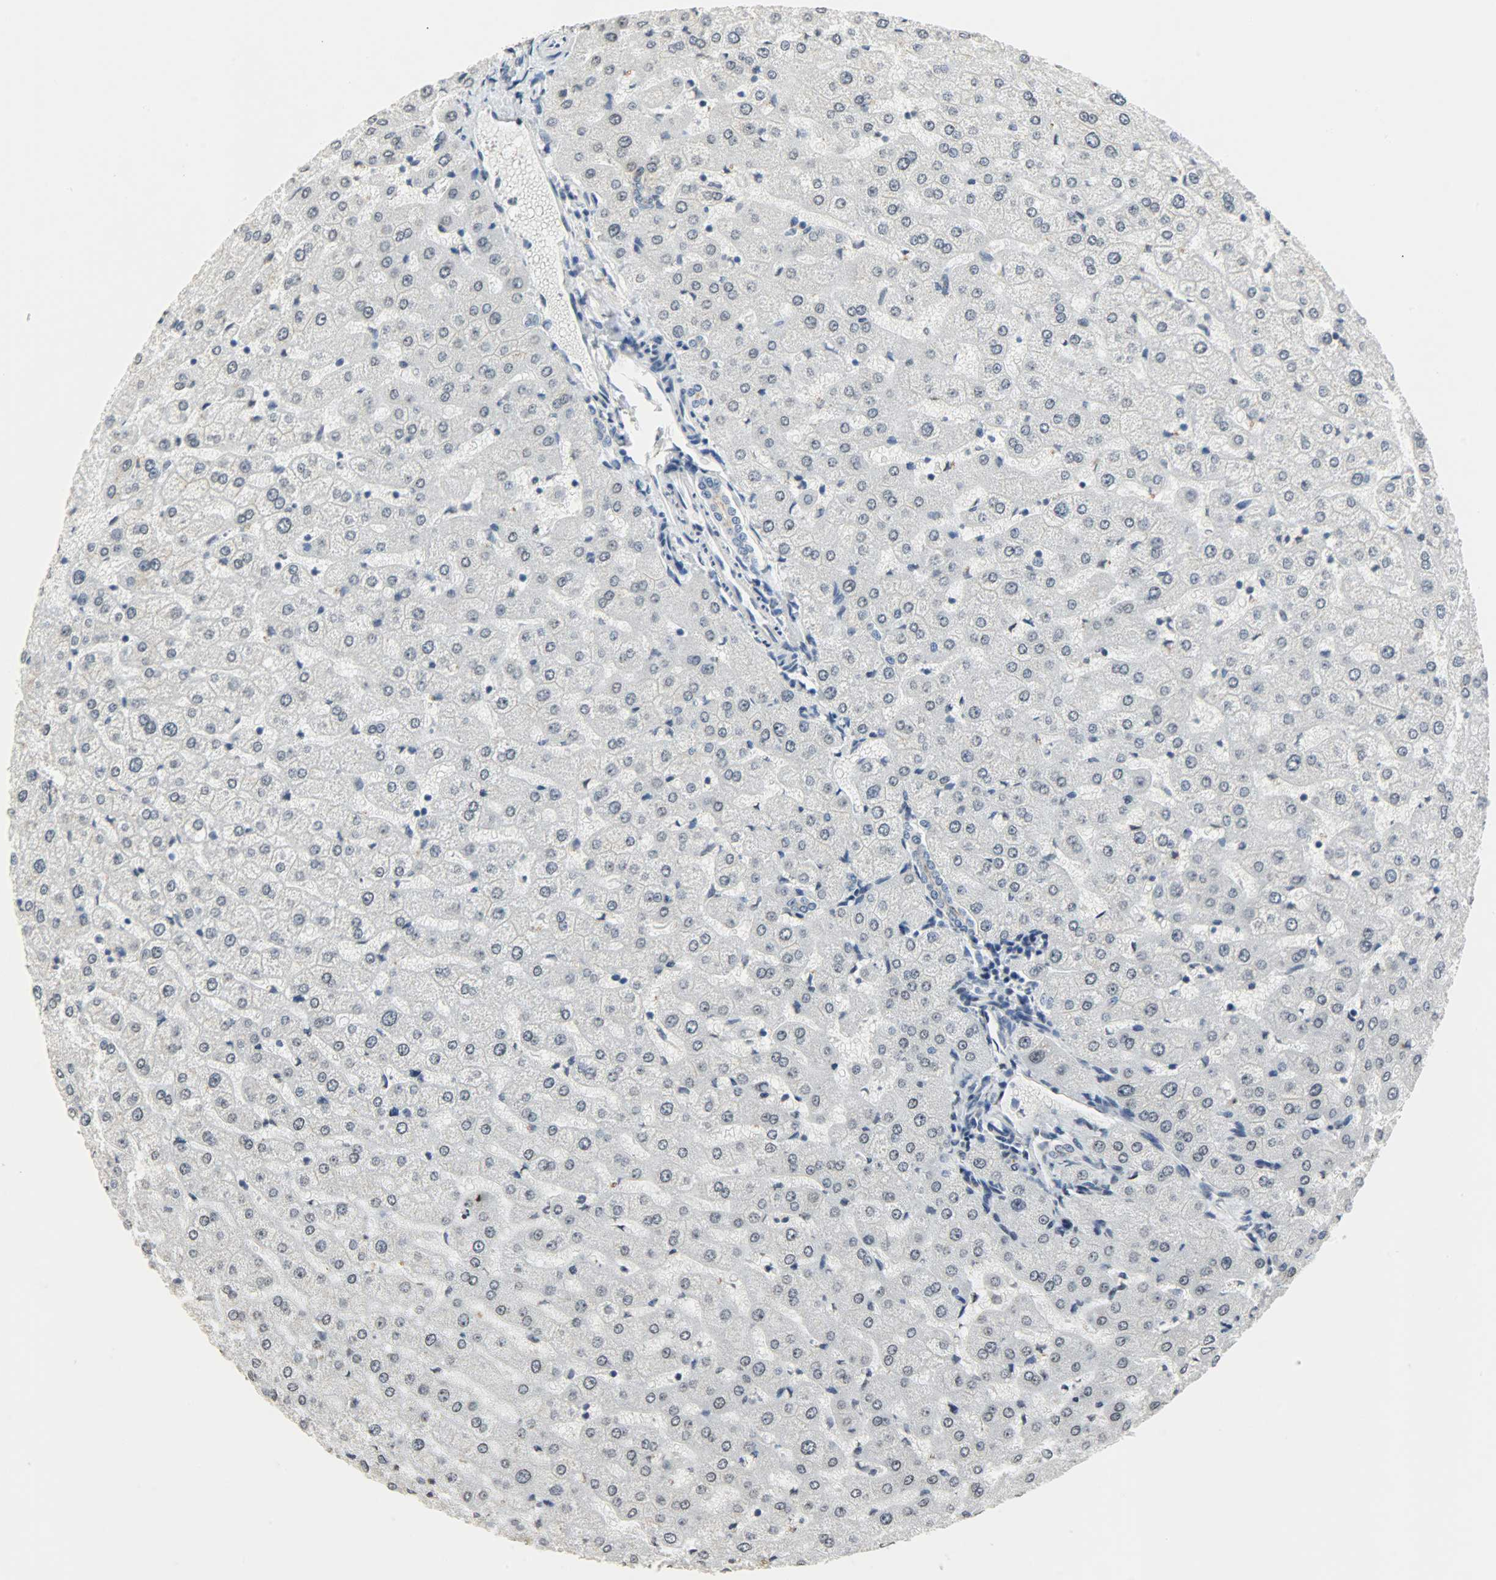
{"staining": {"intensity": "negative", "quantity": "none", "location": "none"}, "tissue": "liver", "cell_type": "Cholangiocytes", "image_type": "normal", "snomed": [{"axis": "morphology", "description": "Normal tissue, NOS"}, {"axis": "morphology", "description": "Fibrosis, NOS"}, {"axis": "topography", "description": "Liver"}], "caption": "This photomicrograph is of benign liver stained with IHC to label a protein in brown with the nuclei are counter-stained blue. There is no expression in cholangiocytes. (Stains: DAB (3,3'-diaminobenzidine) IHC with hematoxylin counter stain, Microscopy: brightfield microscopy at high magnification).", "gene": "DNAJB6", "patient": {"sex": "female", "age": 29}}